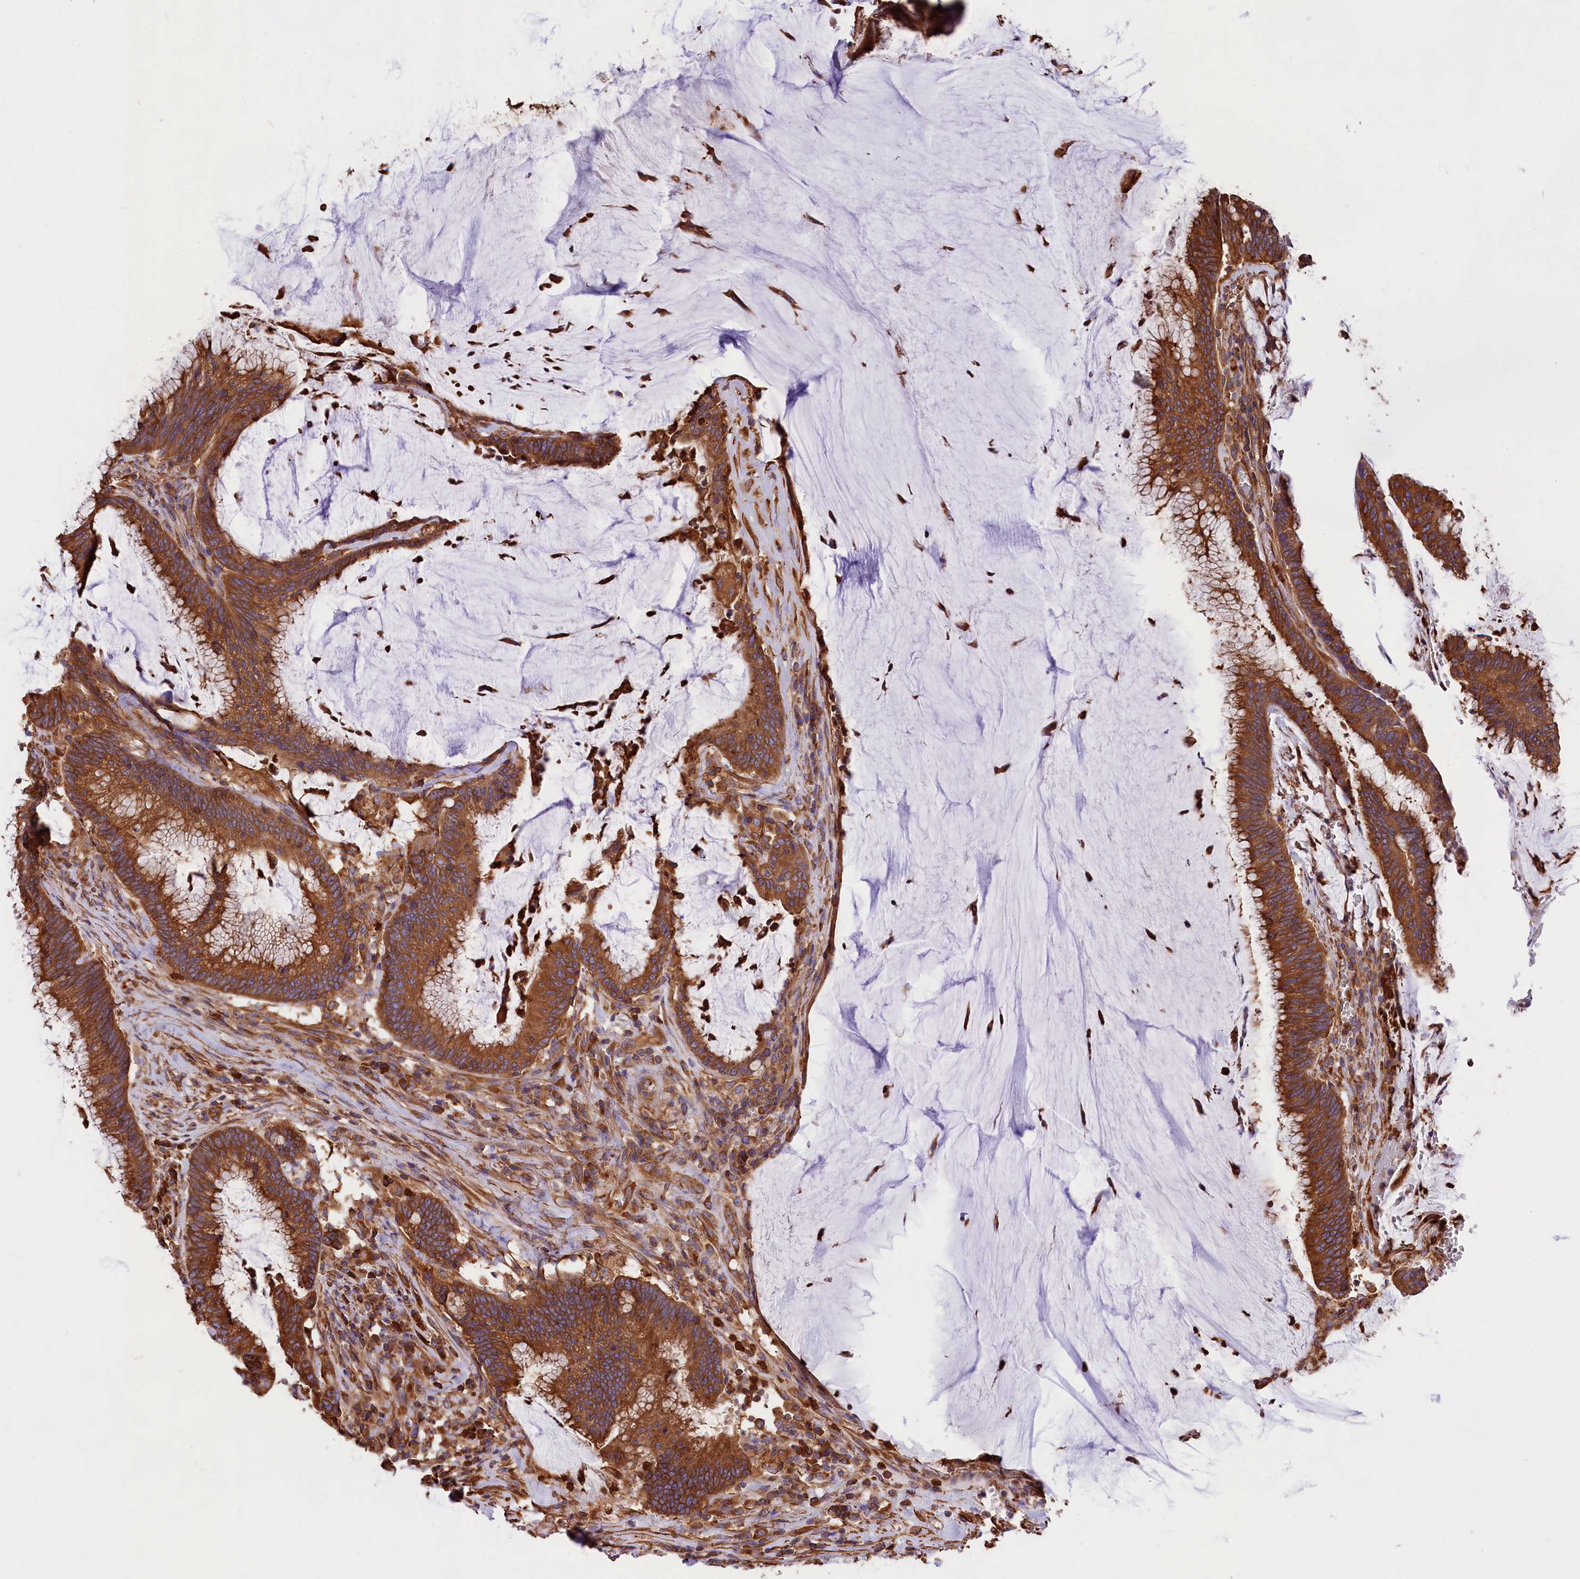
{"staining": {"intensity": "strong", "quantity": ">75%", "location": "cytoplasmic/membranous"}, "tissue": "colorectal cancer", "cell_type": "Tumor cells", "image_type": "cancer", "snomed": [{"axis": "morphology", "description": "Adenocarcinoma, NOS"}, {"axis": "topography", "description": "Rectum"}], "caption": "DAB immunohistochemical staining of colorectal adenocarcinoma displays strong cytoplasmic/membranous protein positivity in about >75% of tumor cells. (brown staining indicates protein expression, while blue staining denotes nuclei).", "gene": "GYS1", "patient": {"sex": "female", "age": 77}}